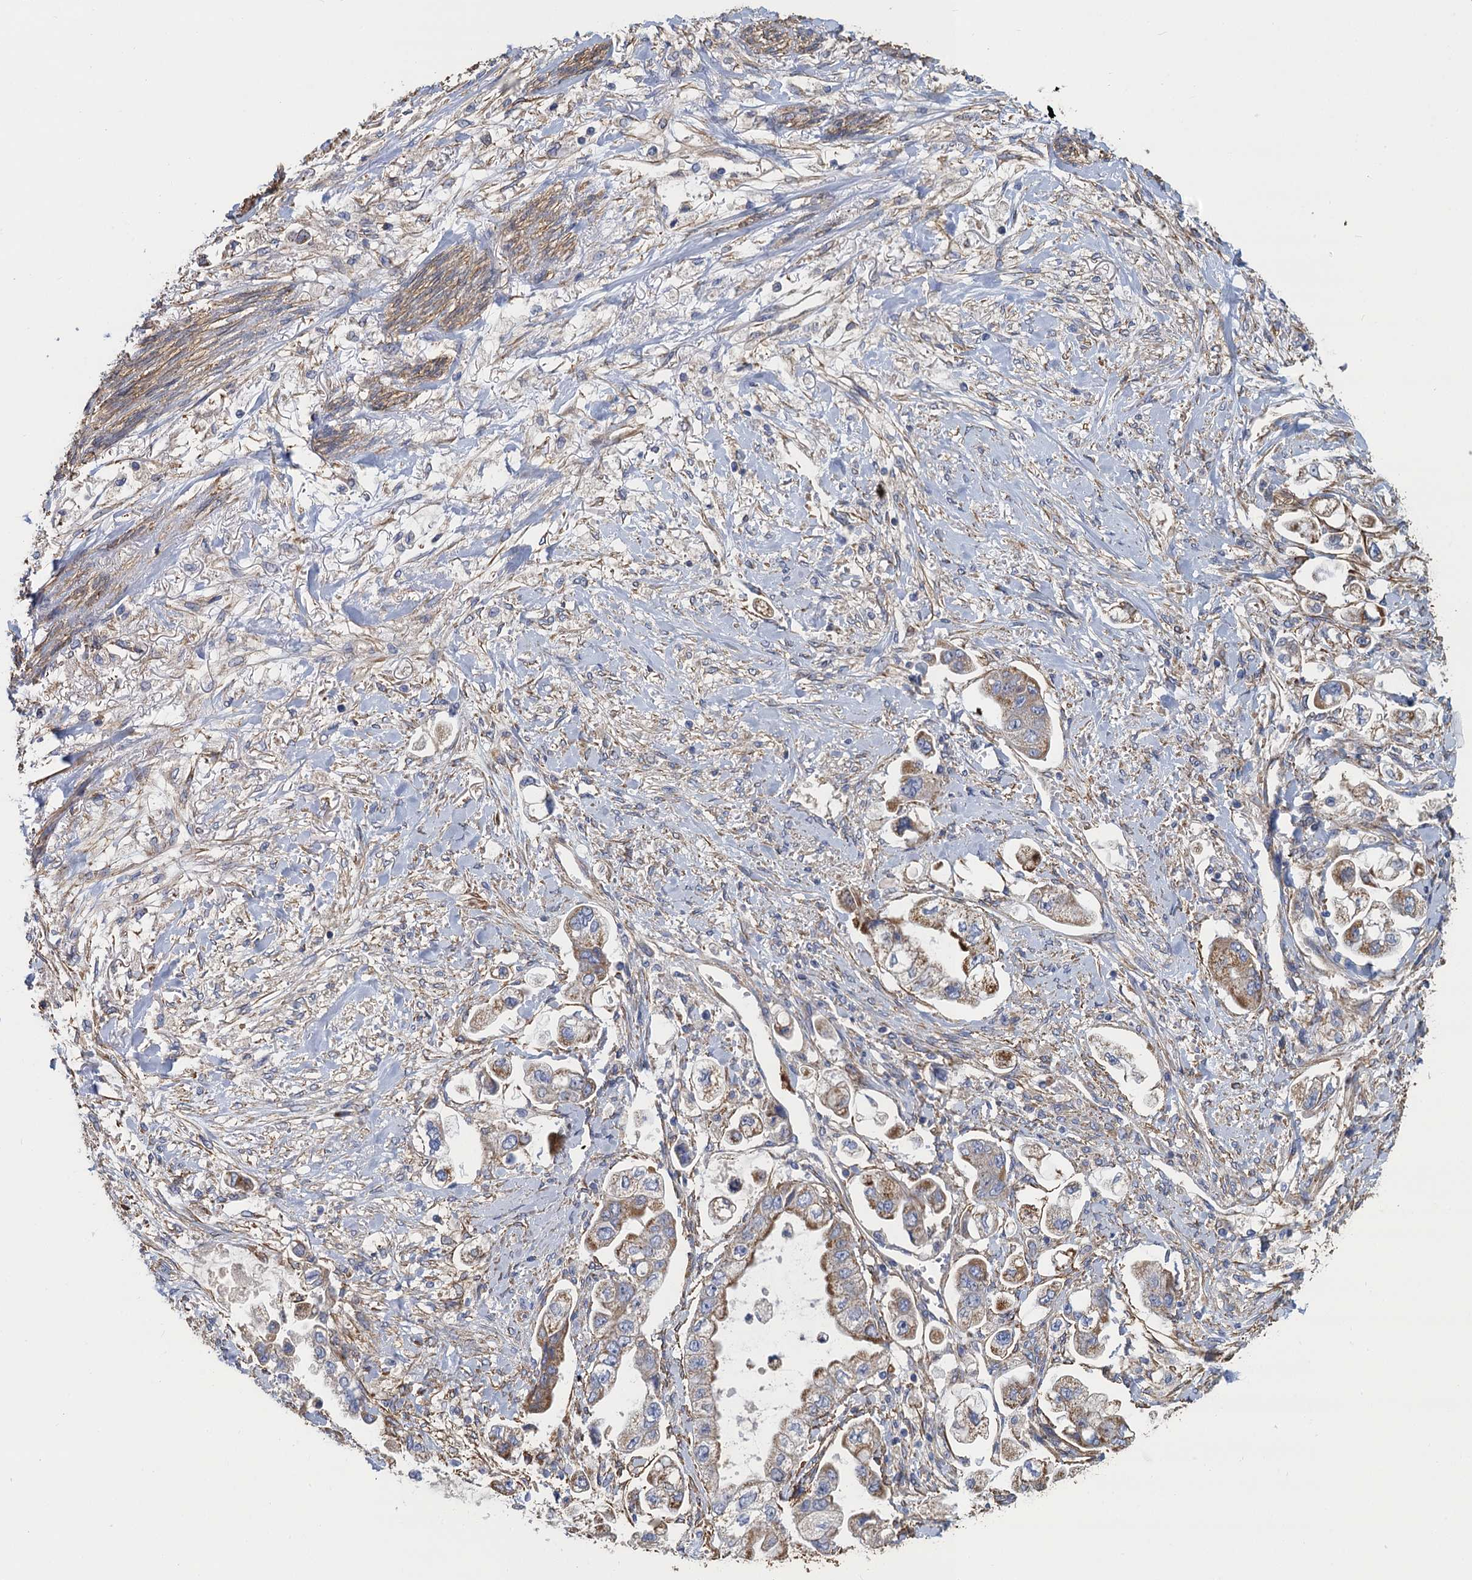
{"staining": {"intensity": "moderate", "quantity": ">75%", "location": "cytoplasmic/membranous"}, "tissue": "stomach cancer", "cell_type": "Tumor cells", "image_type": "cancer", "snomed": [{"axis": "morphology", "description": "Adenocarcinoma, NOS"}, {"axis": "topography", "description": "Stomach"}], "caption": "Immunohistochemical staining of human adenocarcinoma (stomach) reveals medium levels of moderate cytoplasmic/membranous staining in approximately >75% of tumor cells.", "gene": "GCSH", "patient": {"sex": "male", "age": 62}}